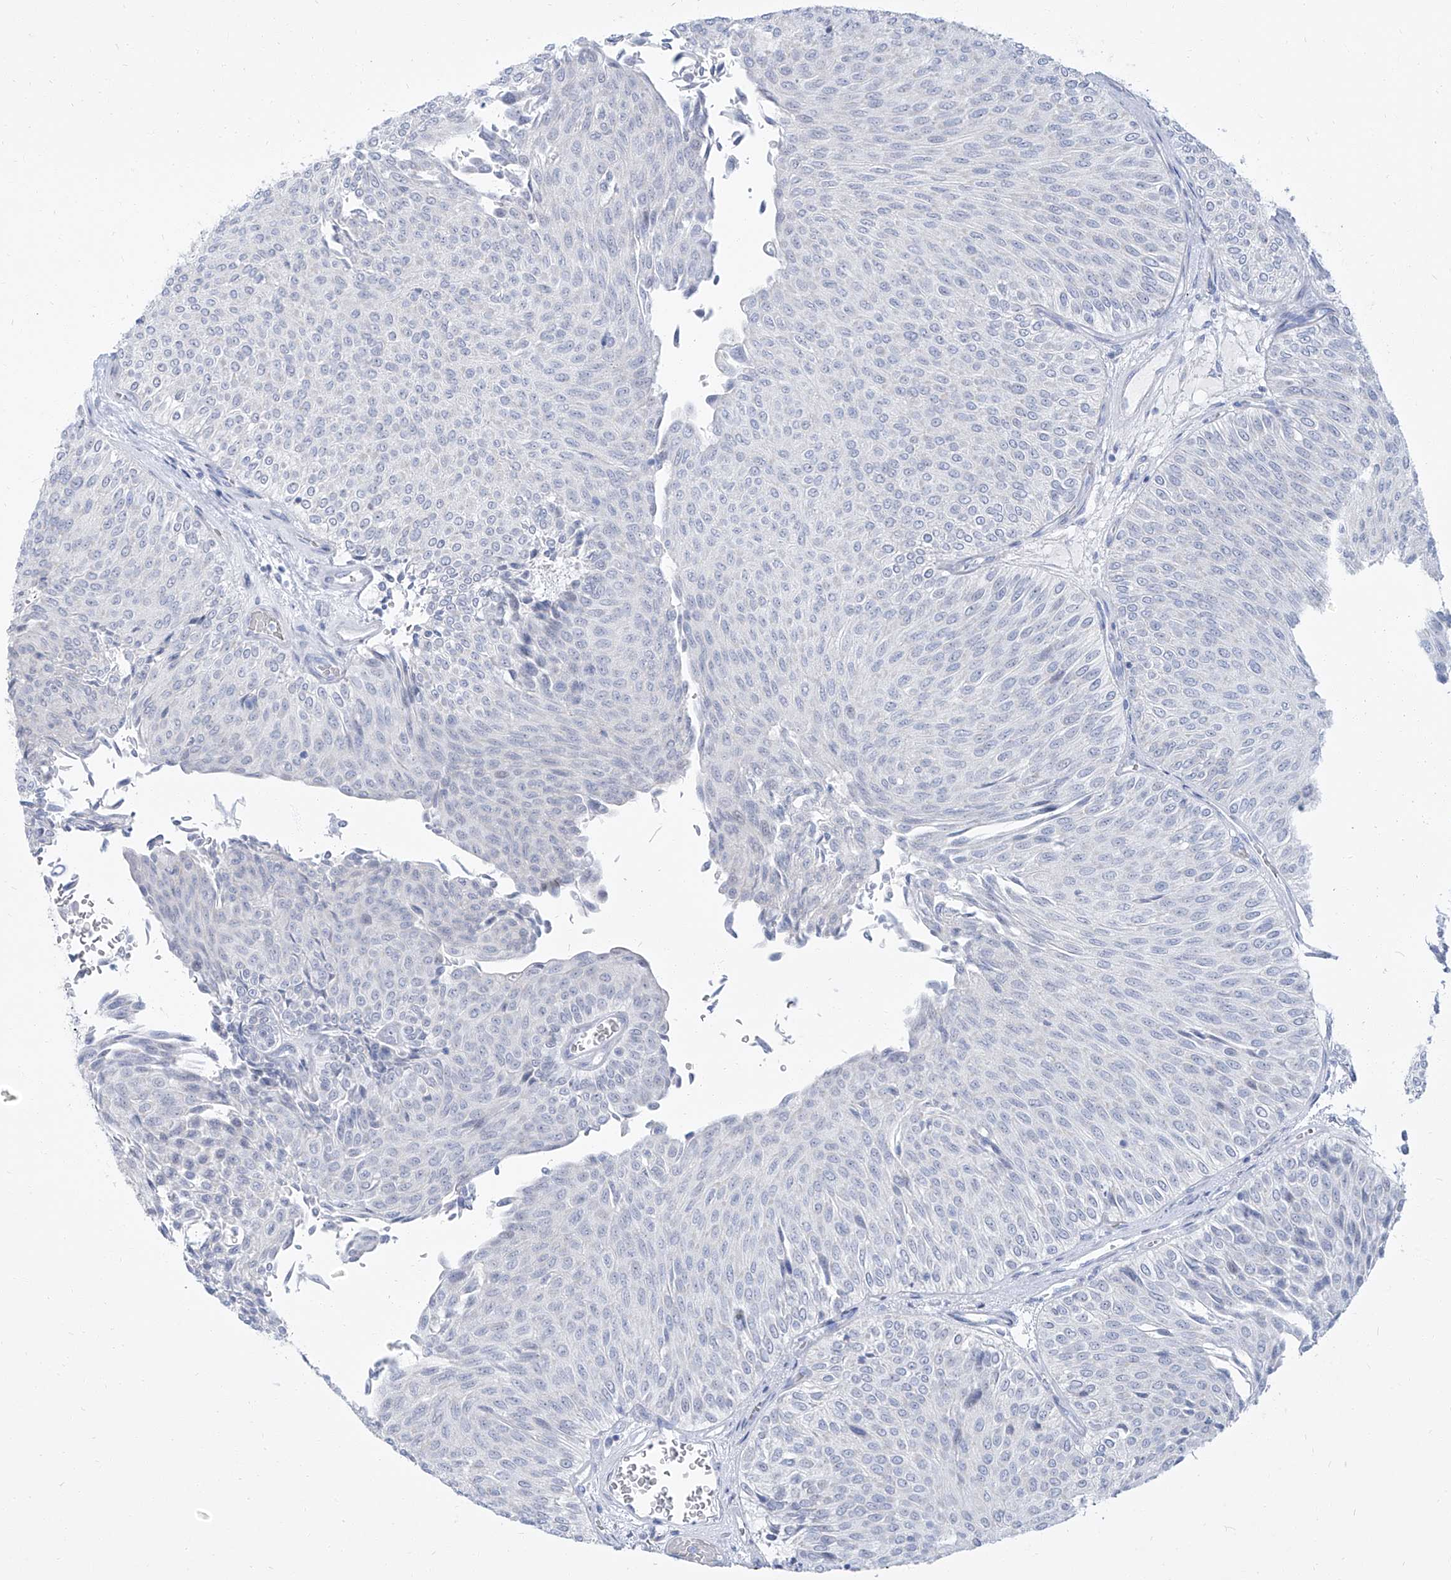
{"staining": {"intensity": "negative", "quantity": "none", "location": "none"}, "tissue": "urothelial cancer", "cell_type": "Tumor cells", "image_type": "cancer", "snomed": [{"axis": "morphology", "description": "Urothelial carcinoma, Low grade"}, {"axis": "topography", "description": "Urinary bladder"}], "caption": "Low-grade urothelial carcinoma stained for a protein using immunohistochemistry (IHC) reveals no expression tumor cells.", "gene": "TXLNB", "patient": {"sex": "male", "age": 78}}